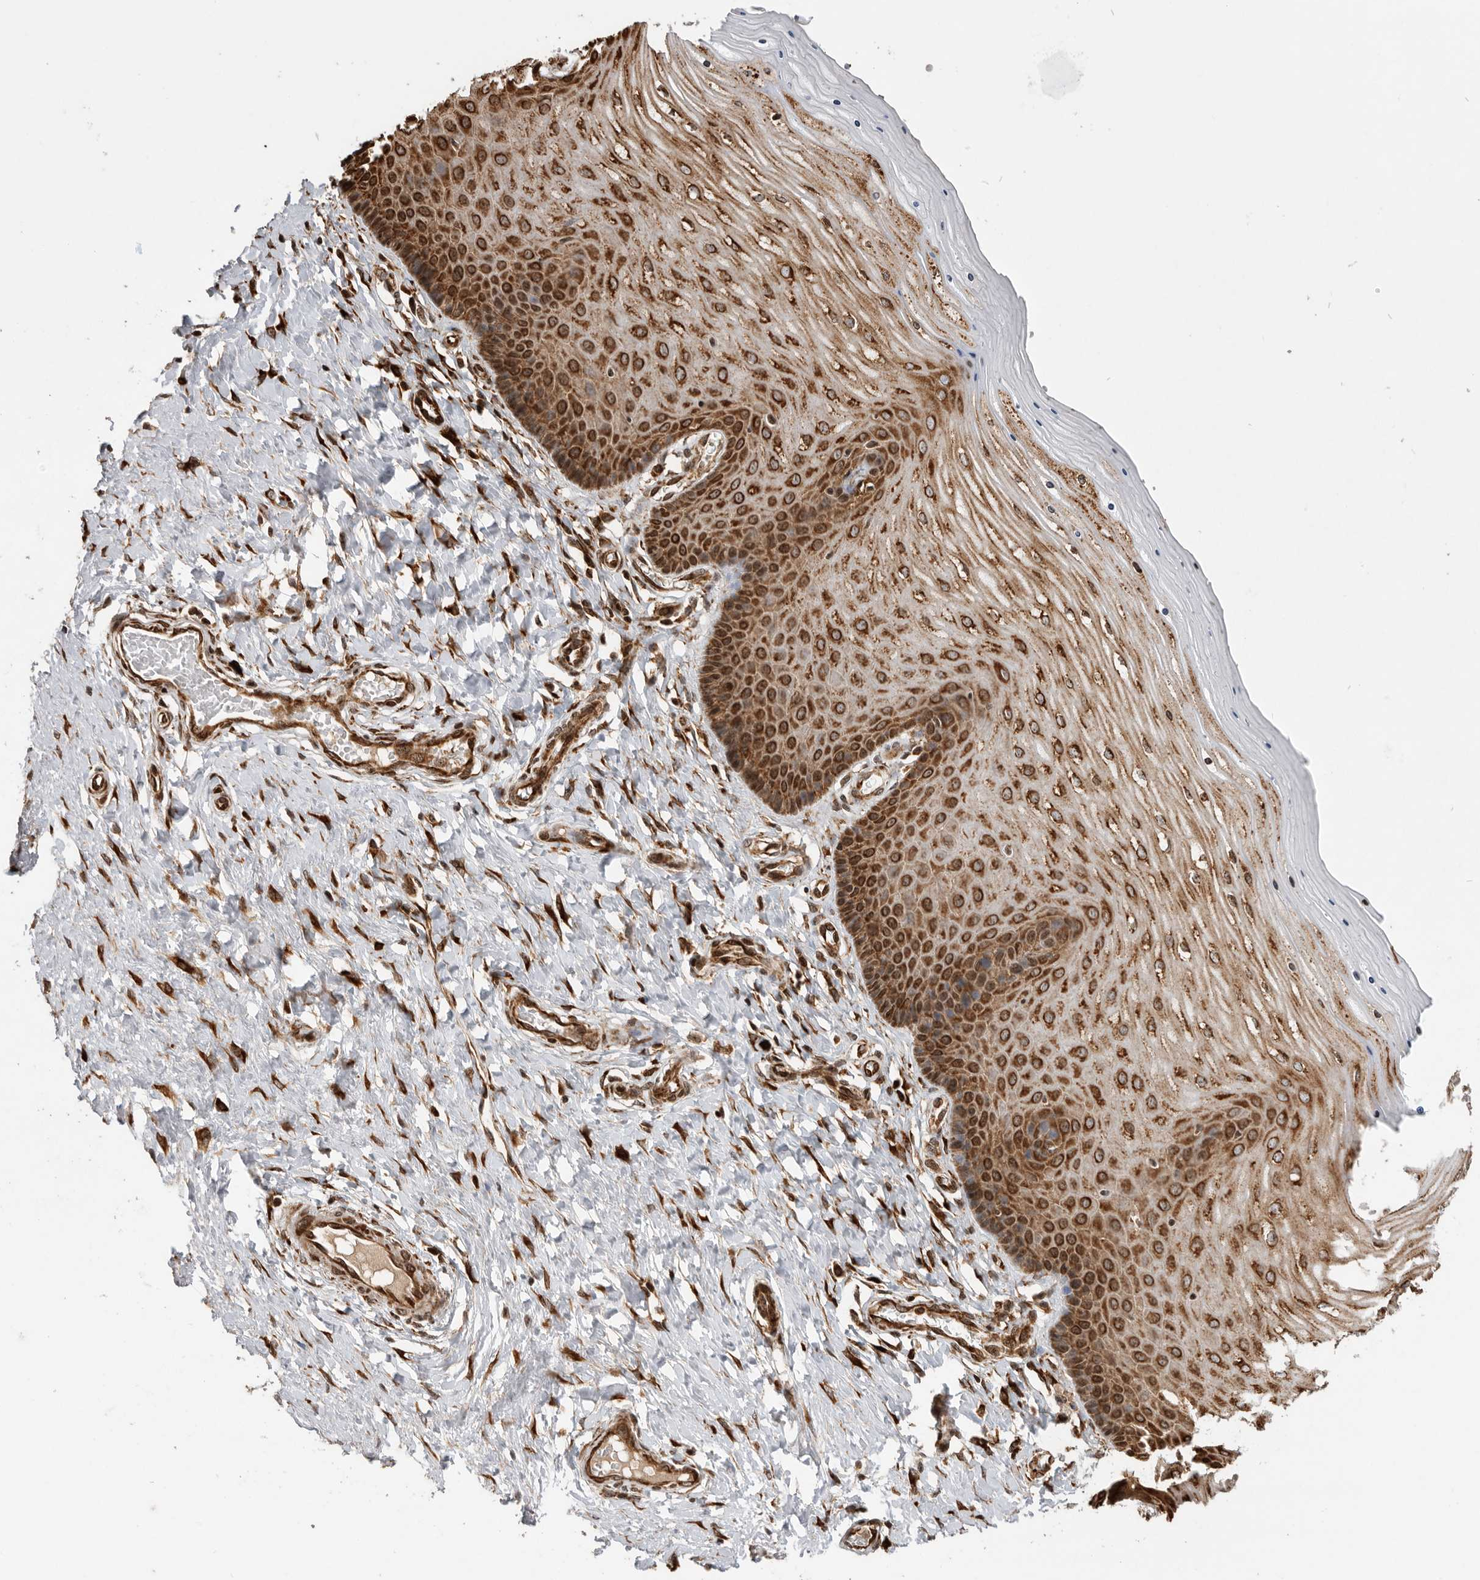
{"staining": {"intensity": "moderate", "quantity": ">75%", "location": "cytoplasmic/membranous"}, "tissue": "cervix", "cell_type": "Glandular cells", "image_type": "normal", "snomed": [{"axis": "morphology", "description": "Normal tissue, NOS"}, {"axis": "topography", "description": "Cervix"}], "caption": "Benign cervix shows moderate cytoplasmic/membranous expression in approximately >75% of glandular cells, visualized by immunohistochemistry. (Stains: DAB (3,3'-diaminobenzidine) in brown, nuclei in blue, Microscopy: brightfield microscopy at high magnification).", "gene": "FZD3", "patient": {"sex": "female", "age": 55}}